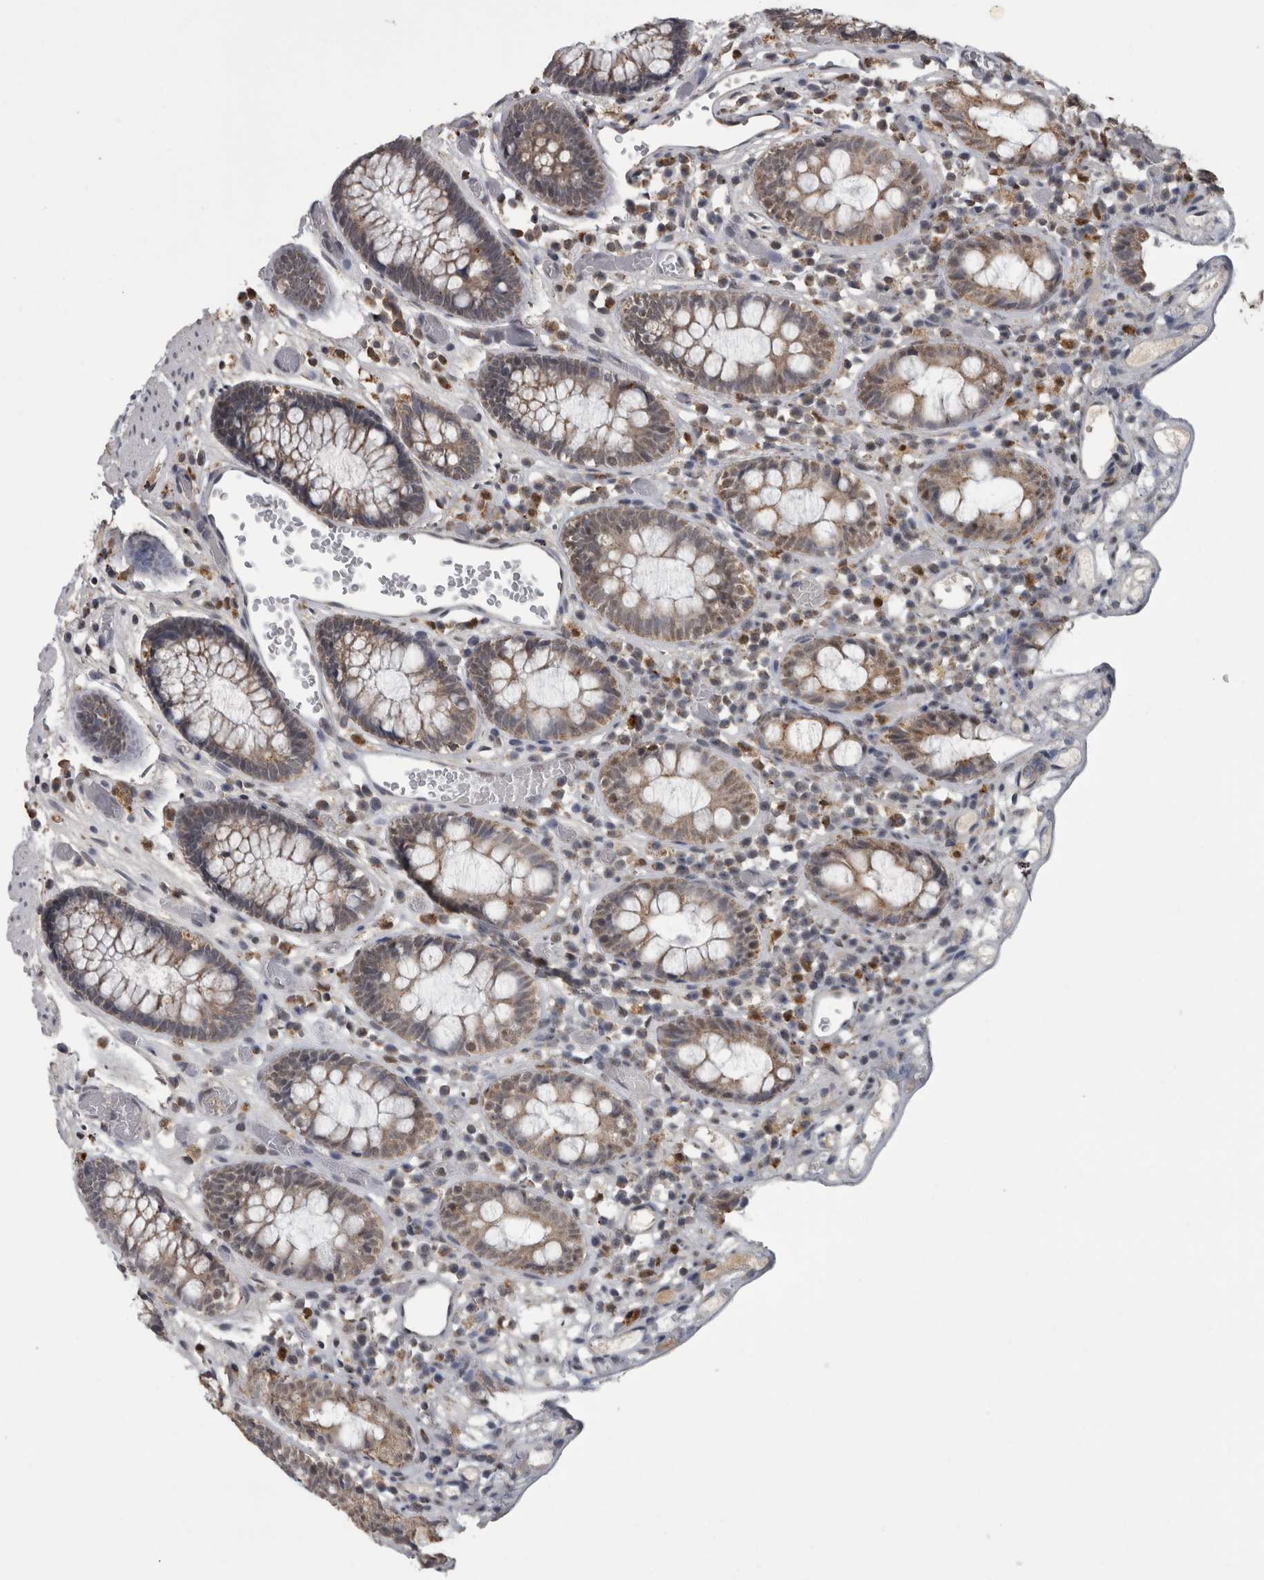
{"staining": {"intensity": "negative", "quantity": "none", "location": "none"}, "tissue": "colon", "cell_type": "Endothelial cells", "image_type": "normal", "snomed": [{"axis": "morphology", "description": "Normal tissue, NOS"}, {"axis": "topography", "description": "Colon"}], "caption": "Colon was stained to show a protein in brown. There is no significant expression in endothelial cells. (DAB (3,3'-diaminobenzidine) IHC visualized using brightfield microscopy, high magnification).", "gene": "NAAA", "patient": {"sex": "male", "age": 14}}